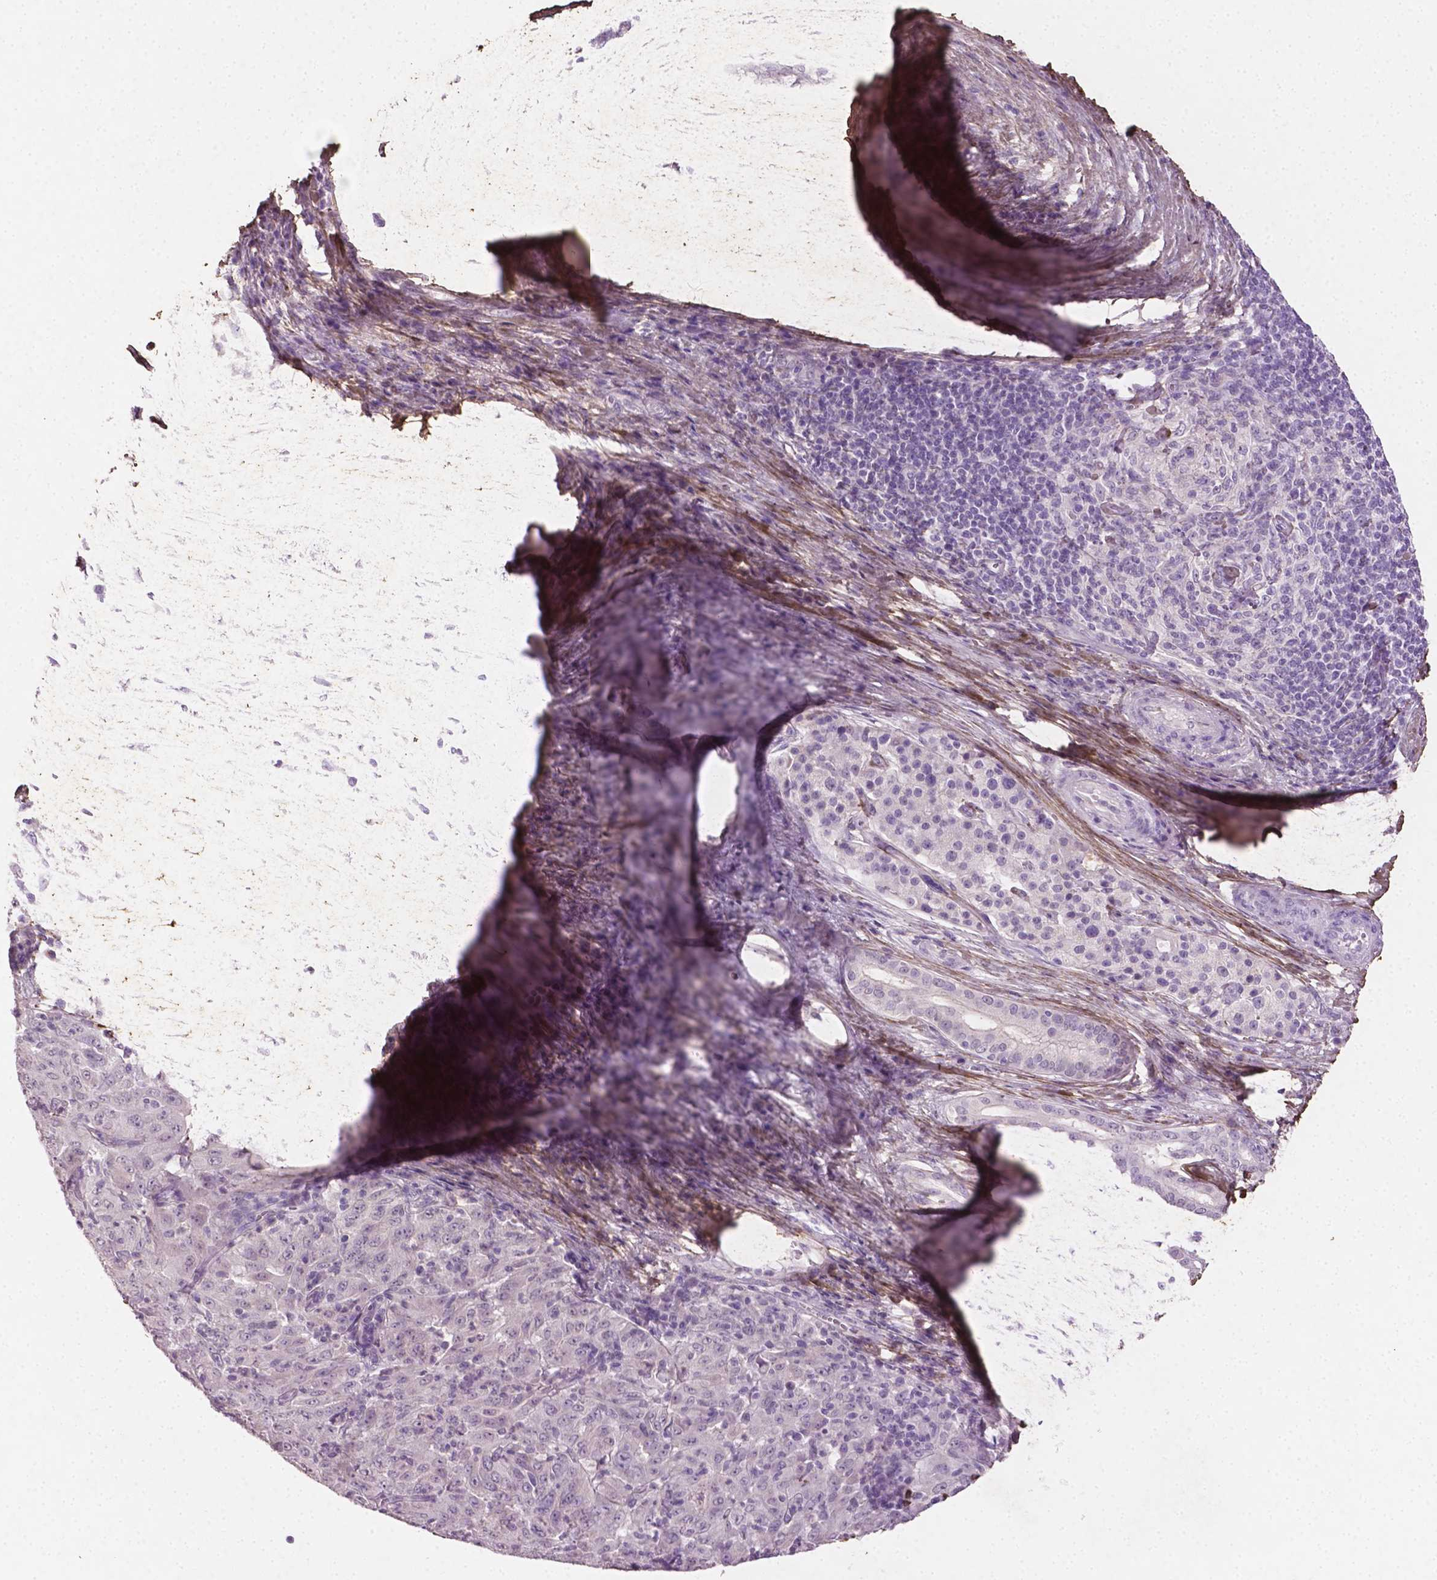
{"staining": {"intensity": "negative", "quantity": "none", "location": "none"}, "tissue": "pancreatic cancer", "cell_type": "Tumor cells", "image_type": "cancer", "snomed": [{"axis": "morphology", "description": "Adenocarcinoma, NOS"}, {"axis": "topography", "description": "Pancreas"}], "caption": "This is an immunohistochemistry photomicrograph of adenocarcinoma (pancreatic). There is no staining in tumor cells.", "gene": "DLG2", "patient": {"sex": "male", "age": 63}}